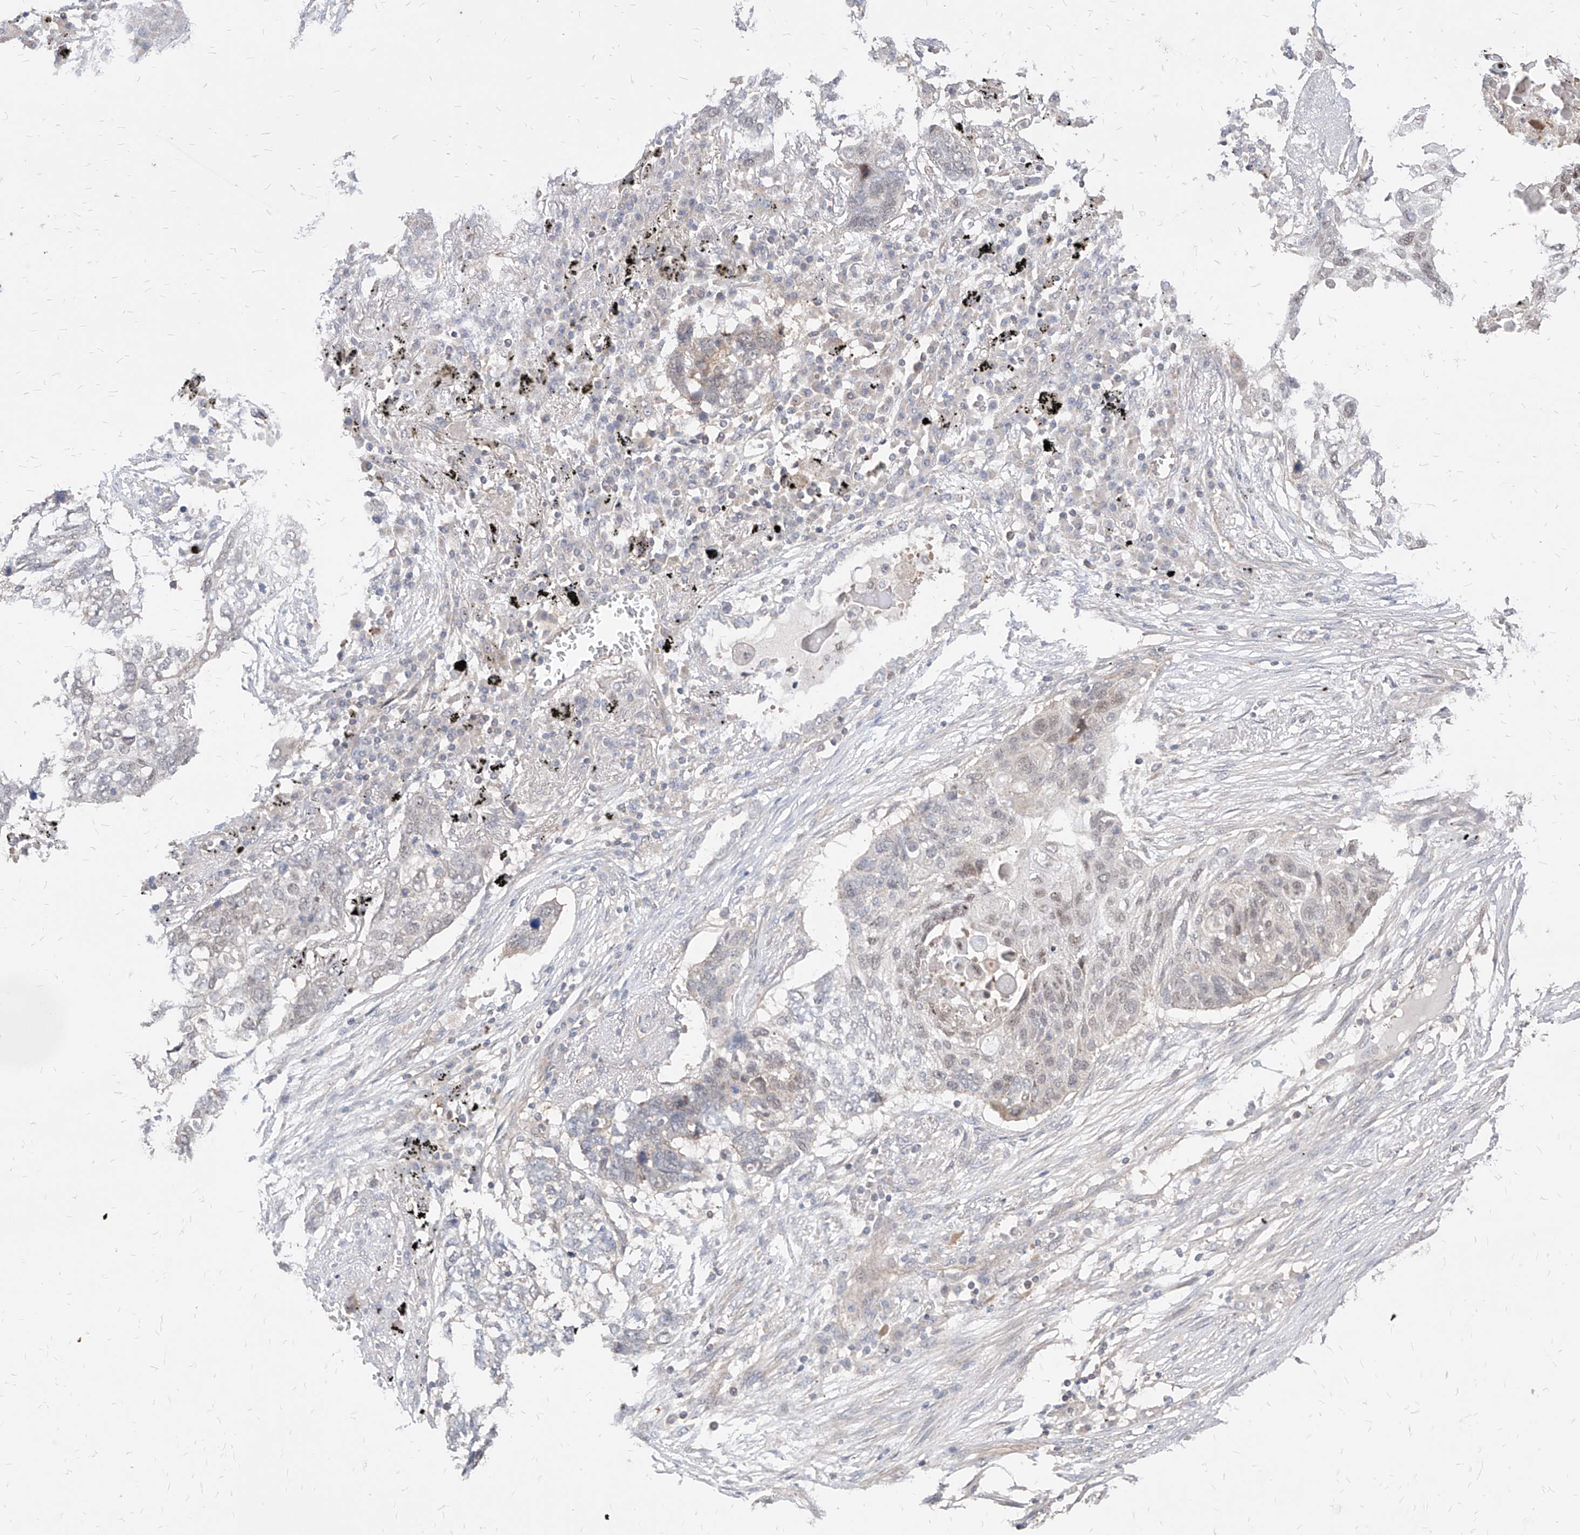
{"staining": {"intensity": "weak", "quantity": "<25%", "location": "nuclear"}, "tissue": "lung cancer", "cell_type": "Tumor cells", "image_type": "cancer", "snomed": [{"axis": "morphology", "description": "Squamous cell carcinoma, NOS"}, {"axis": "topography", "description": "Lung"}], "caption": "Immunohistochemical staining of human lung squamous cell carcinoma displays no significant expression in tumor cells.", "gene": "TSNAX", "patient": {"sex": "female", "age": 63}}